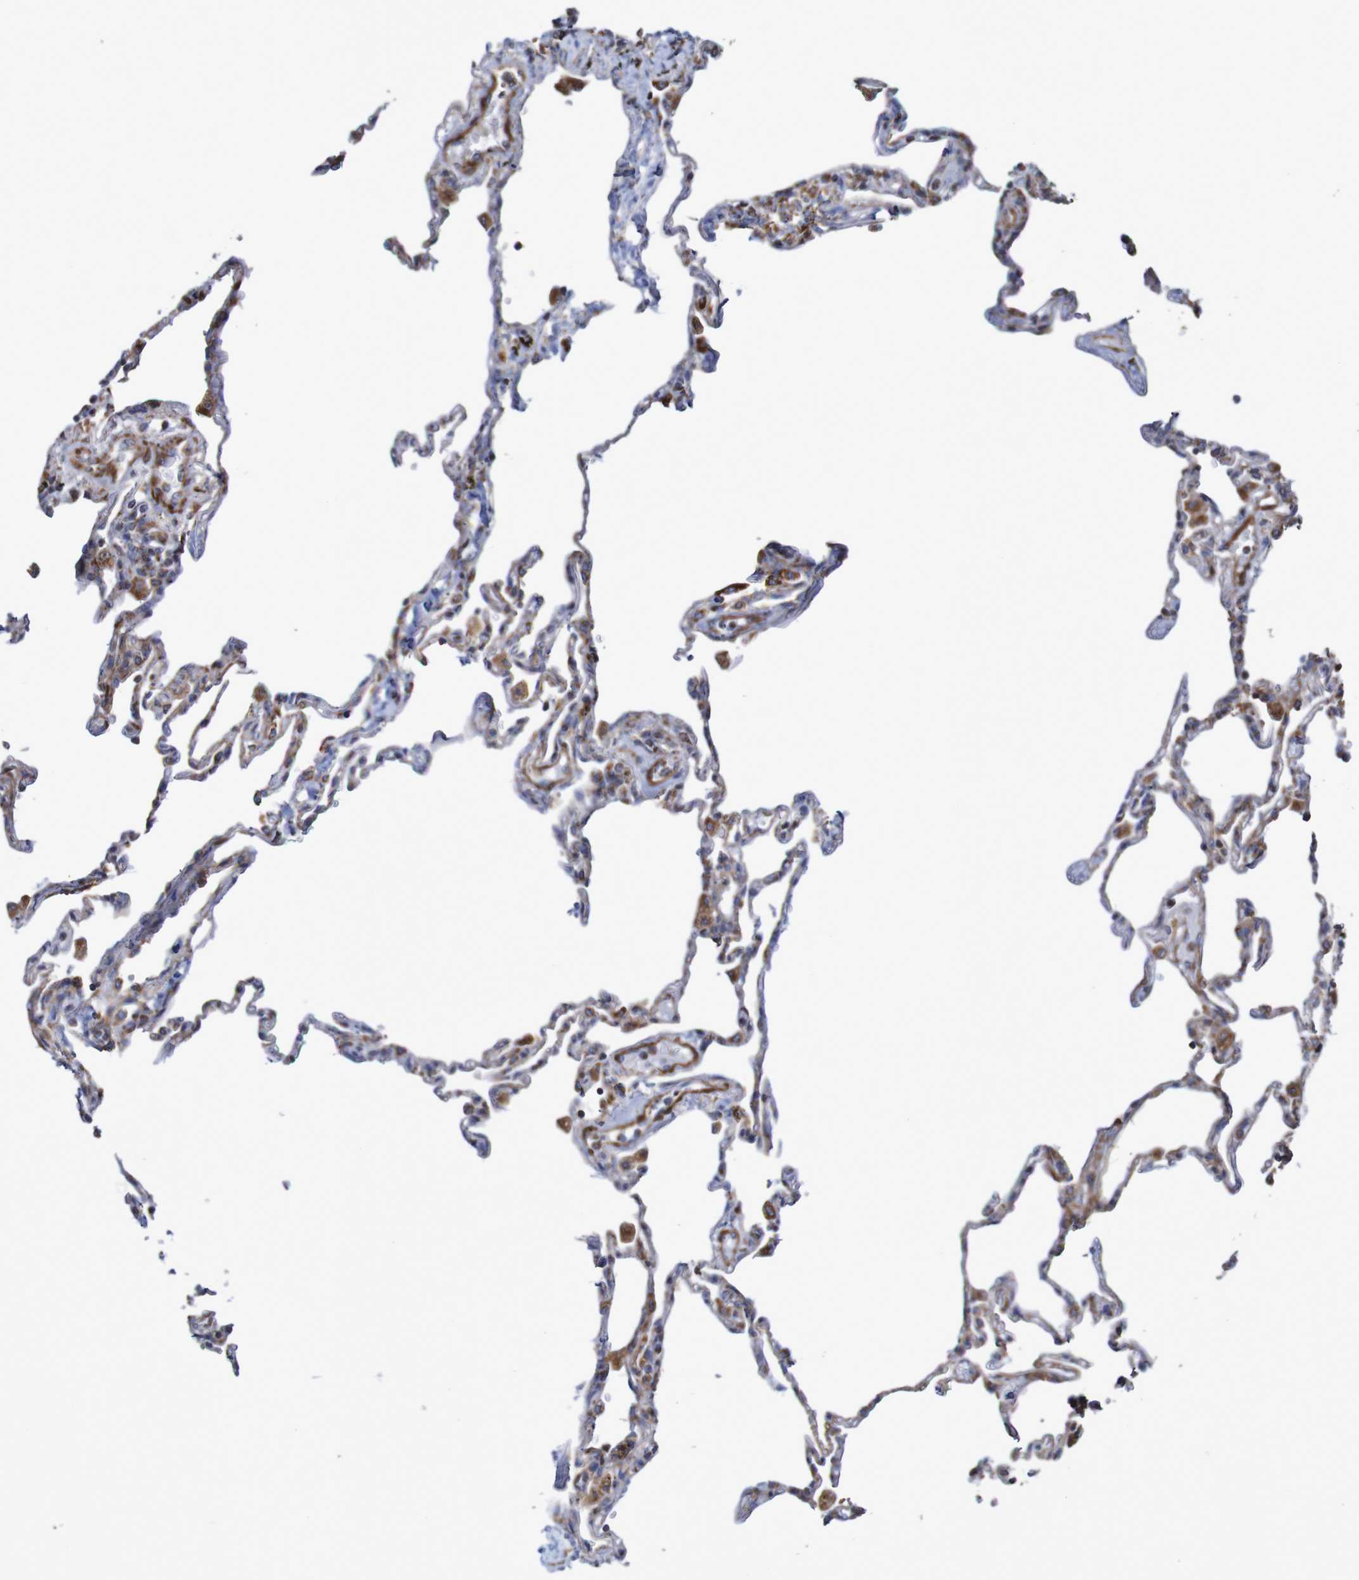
{"staining": {"intensity": "moderate", "quantity": ">75%", "location": "cytoplasmic/membranous"}, "tissue": "lung", "cell_type": "Alveolar cells", "image_type": "normal", "snomed": [{"axis": "morphology", "description": "Normal tissue, NOS"}, {"axis": "topography", "description": "Lung"}], "caption": "Protein staining shows moderate cytoplasmic/membranous positivity in approximately >75% of alveolar cells in normal lung. (Stains: DAB (3,3'-diaminobenzidine) in brown, nuclei in blue, Microscopy: brightfield microscopy at high magnification).", "gene": "MMEL1", "patient": {"sex": "male", "age": 59}}